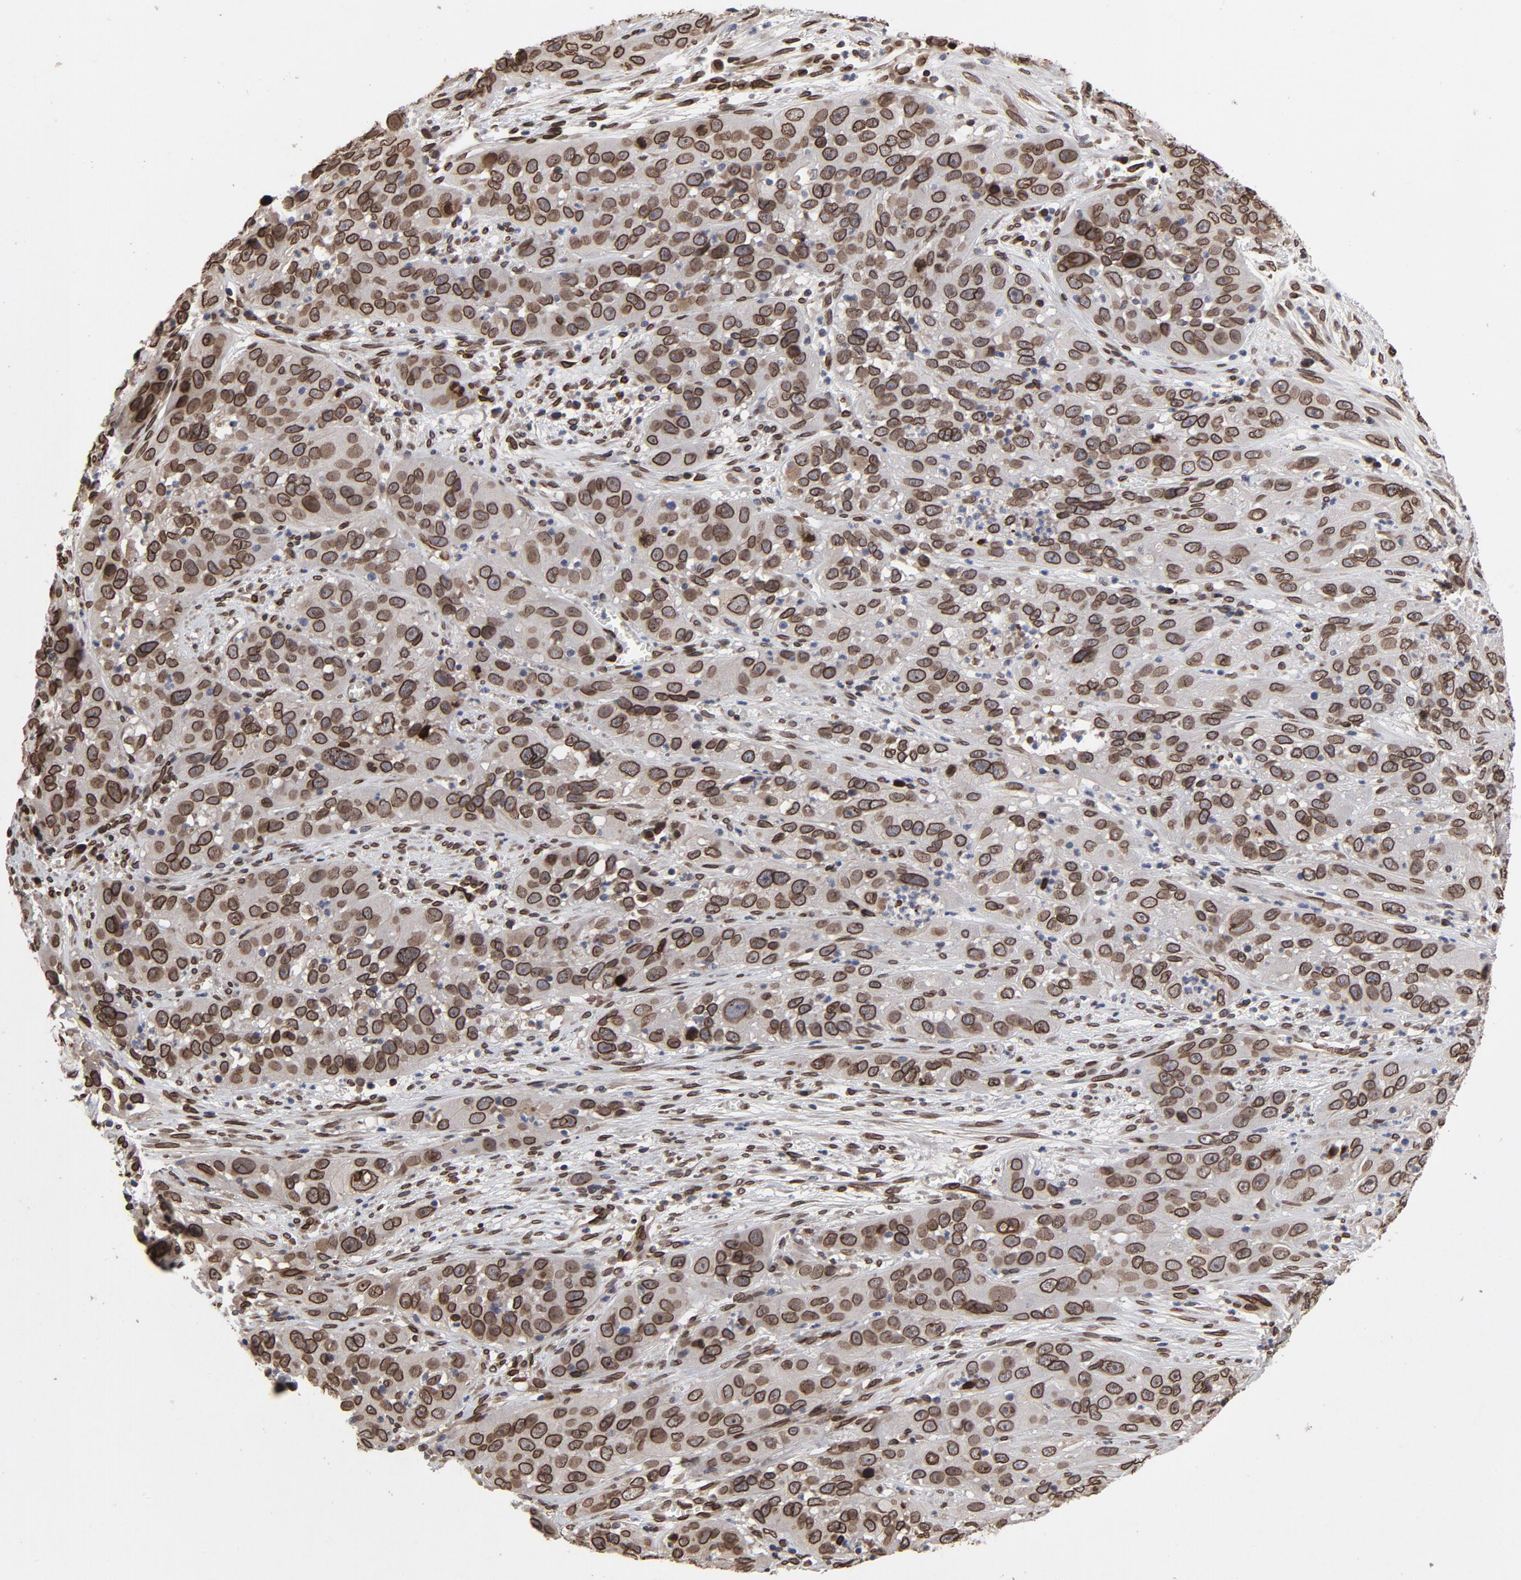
{"staining": {"intensity": "strong", "quantity": ">75%", "location": "cytoplasmic/membranous,nuclear"}, "tissue": "cervical cancer", "cell_type": "Tumor cells", "image_type": "cancer", "snomed": [{"axis": "morphology", "description": "Squamous cell carcinoma, NOS"}, {"axis": "topography", "description": "Cervix"}], "caption": "A micrograph of human cervical cancer stained for a protein reveals strong cytoplasmic/membranous and nuclear brown staining in tumor cells. The staining was performed using DAB, with brown indicating positive protein expression. Nuclei are stained blue with hematoxylin.", "gene": "LMNA", "patient": {"sex": "female", "age": 32}}